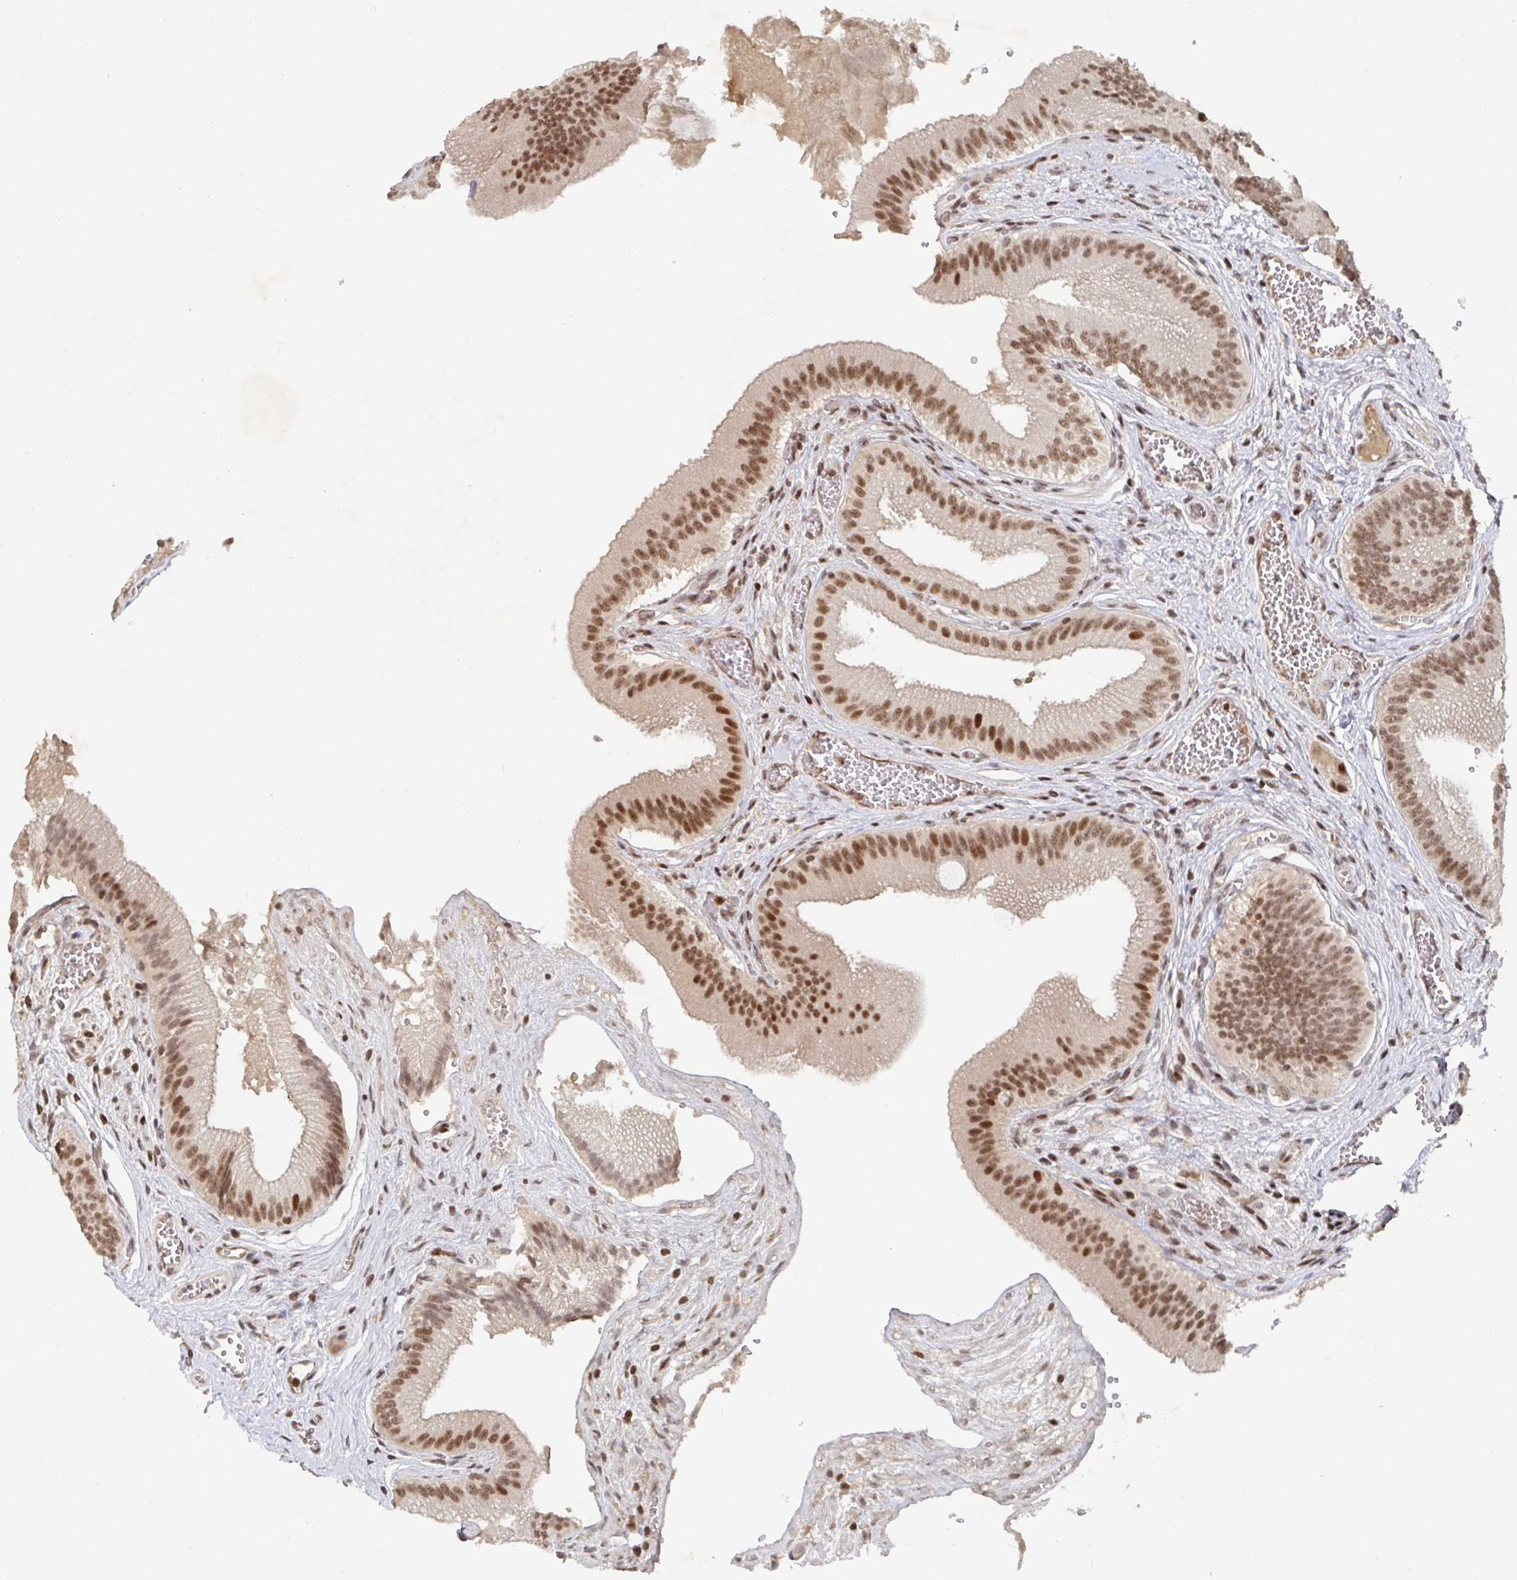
{"staining": {"intensity": "moderate", "quantity": ">75%", "location": "nuclear"}, "tissue": "gallbladder", "cell_type": "Glandular cells", "image_type": "normal", "snomed": [{"axis": "morphology", "description": "Normal tissue, NOS"}, {"axis": "topography", "description": "Gallbladder"}], "caption": "IHC staining of normal gallbladder, which demonstrates medium levels of moderate nuclear expression in approximately >75% of glandular cells indicating moderate nuclear protein staining. The staining was performed using DAB (3,3'-diaminobenzidine) (brown) for protein detection and nuclei were counterstained in hematoxylin (blue).", "gene": "ZDHHC12", "patient": {"sex": "male", "age": 17}}